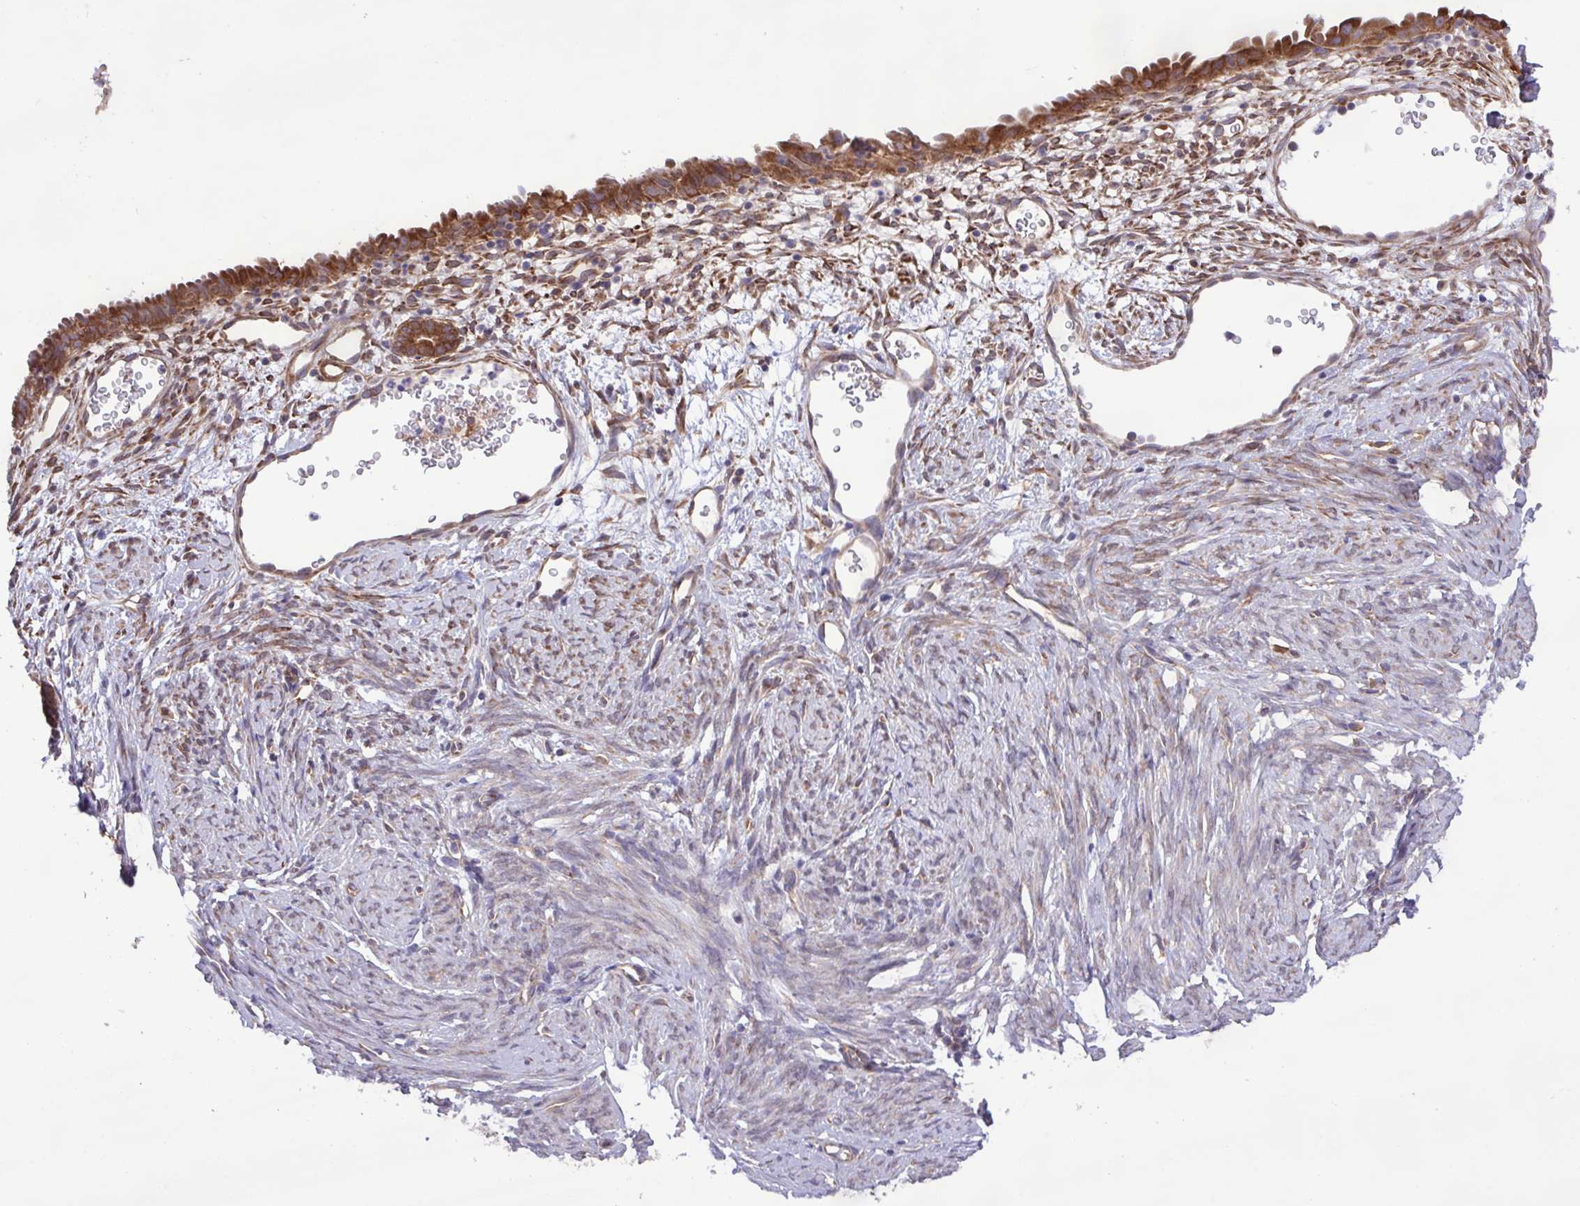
{"staining": {"intensity": "strong", "quantity": ">75%", "location": "cytoplasmic/membranous"}, "tissue": "endometrial cancer", "cell_type": "Tumor cells", "image_type": "cancer", "snomed": [{"axis": "morphology", "description": "Adenocarcinoma, NOS"}, {"axis": "topography", "description": "Endometrium"}], "caption": "Strong cytoplasmic/membranous expression is appreciated in about >75% of tumor cells in endometrial cancer (adenocarcinoma).", "gene": "MEGF6", "patient": {"sex": "female", "age": 51}}